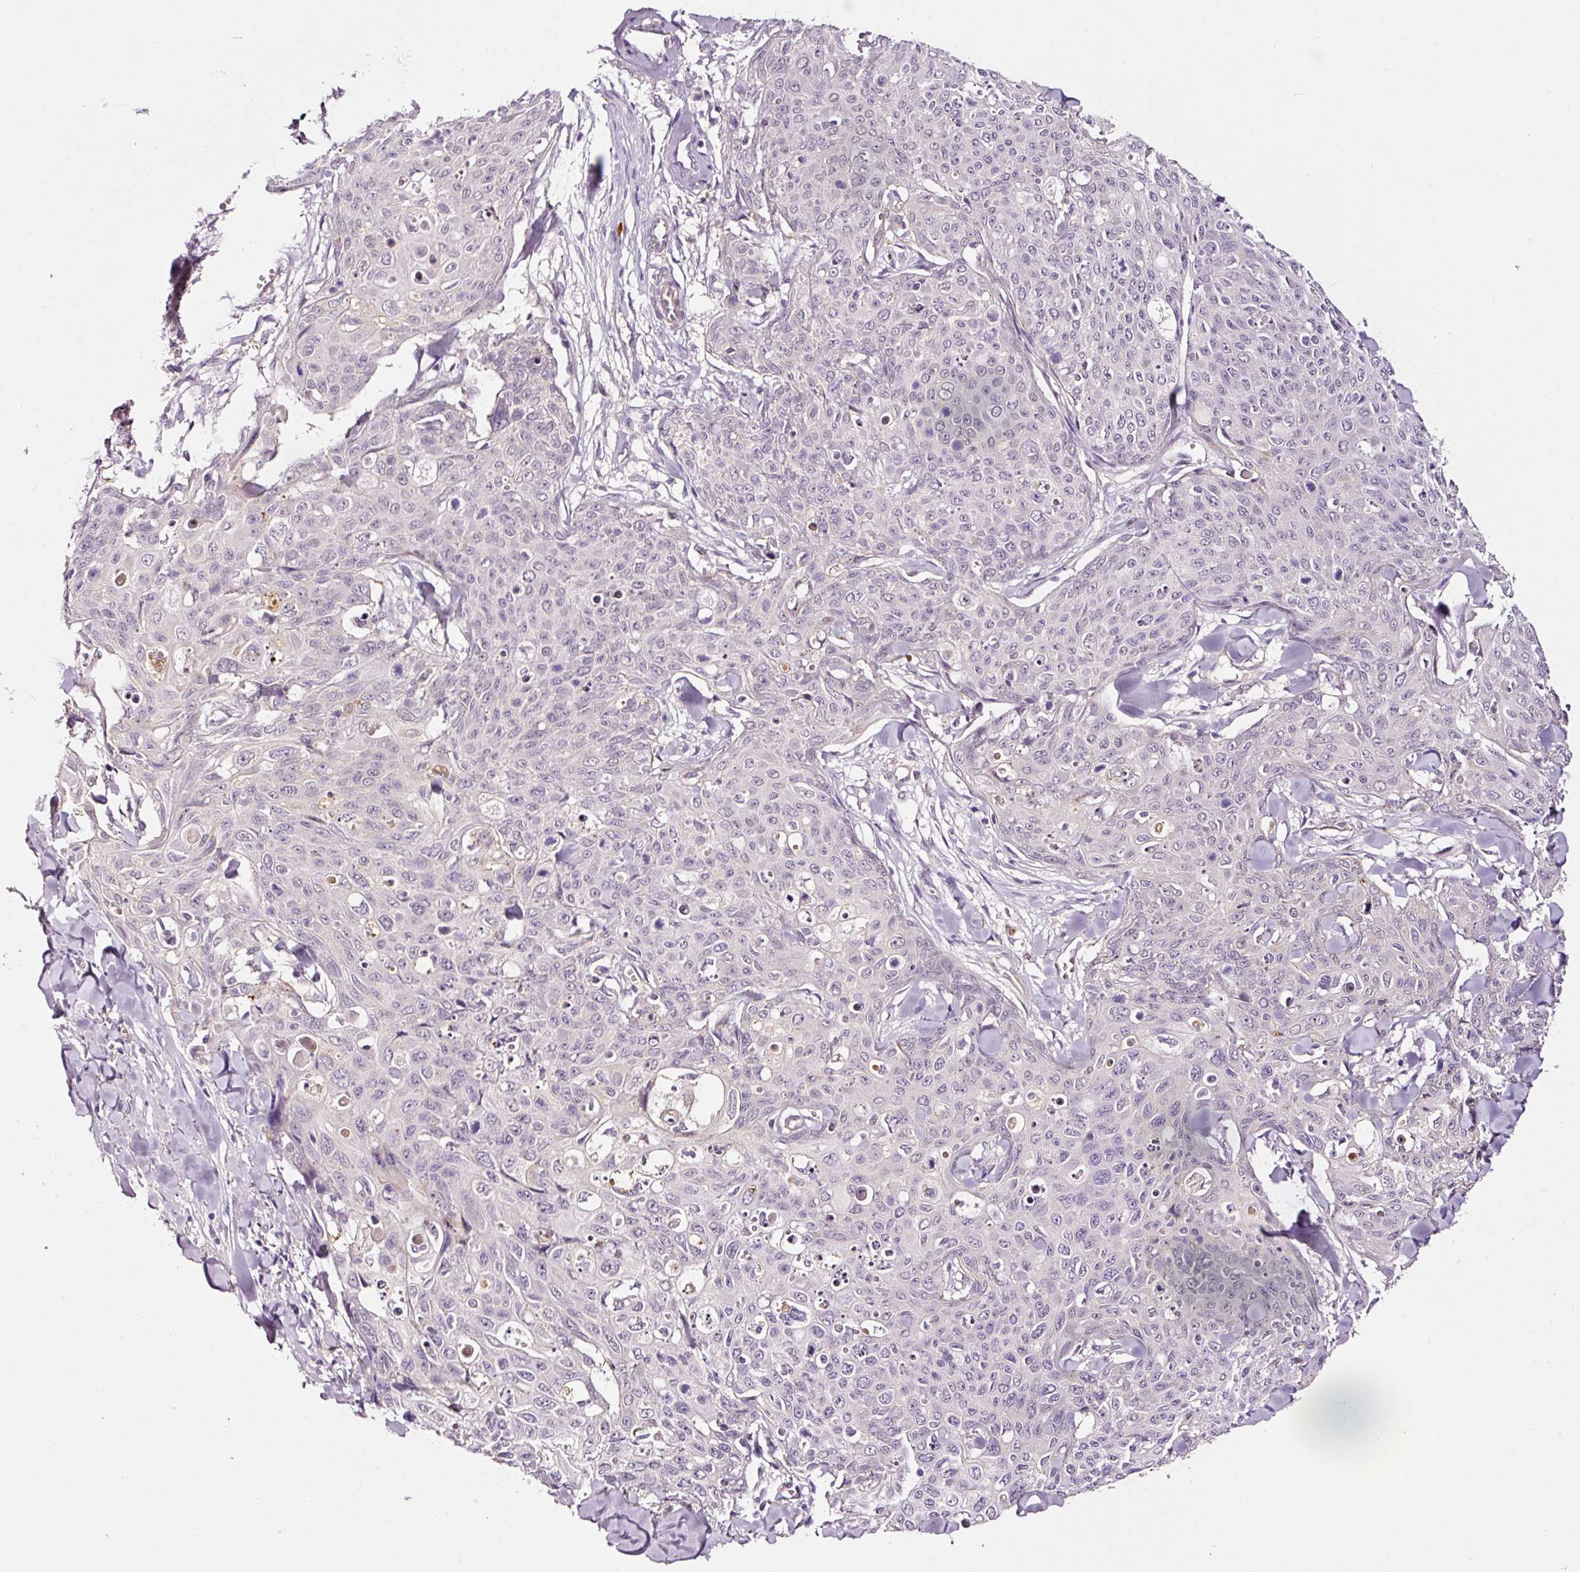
{"staining": {"intensity": "negative", "quantity": "none", "location": "none"}, "tissue": "skin cancer", "cell_type": "Tumor cells", "image_type": "cancer", "snomed": [{"axis": "morphology", "description": "Squamous cell carcinoma, NOS"}, {"axis": "topography", "description": "Skin"}, {"axis": "topography", "description": "Vulva"}], "caption": "Human skin cancer stained for a protein using immunohistochemistry (IHC) exhibits no positivity in tumor cells.", "gene": "ABCB4", "patient": {"sex": "female", "age": 85}}